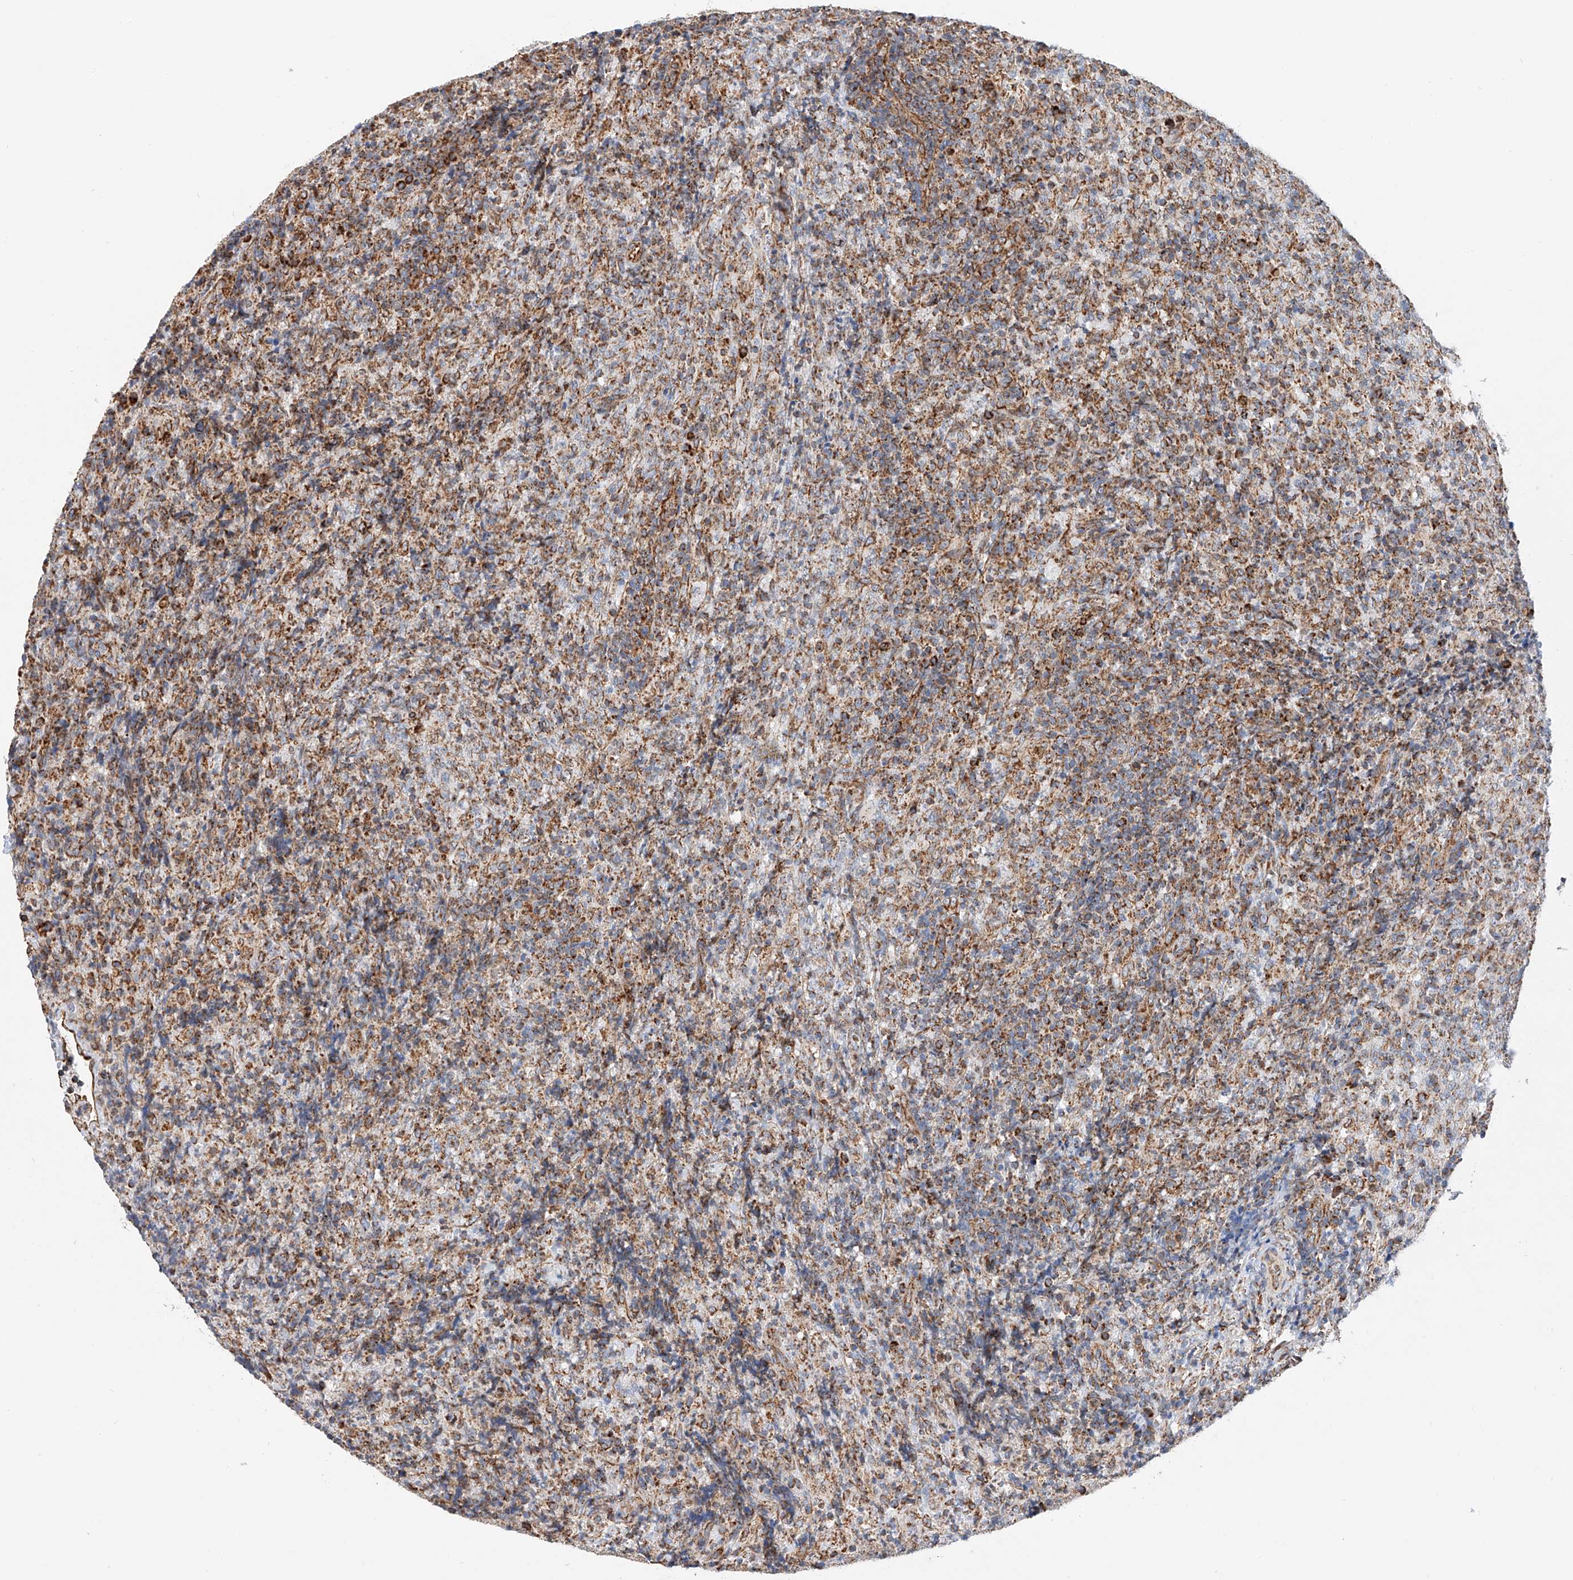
{"staining": {"intensity": "weak", "quantity": "25%-75%", "location": "cytoplasmic/membranous"}, "tissue": "lymphoma", "cell_type": "Tumor cells", "image_type": "cancer", "snomed": [{"axis": "morphology", "description": "Malignant lymphoma, non-Hodgkin's type, High grade"}, {"axis": "topography", "description": "Tonsil"}], "caption": "An image showing weak cytoplasmic/membranous positivity in about 25%-75% of tumor cells in malignant lymphoma, non-Hodgkin's type (high-grade), as visualized by brown immunohistochemical staining.", "gene": "NDUFV3", "patient": {"sex": "female", "age": 36}}